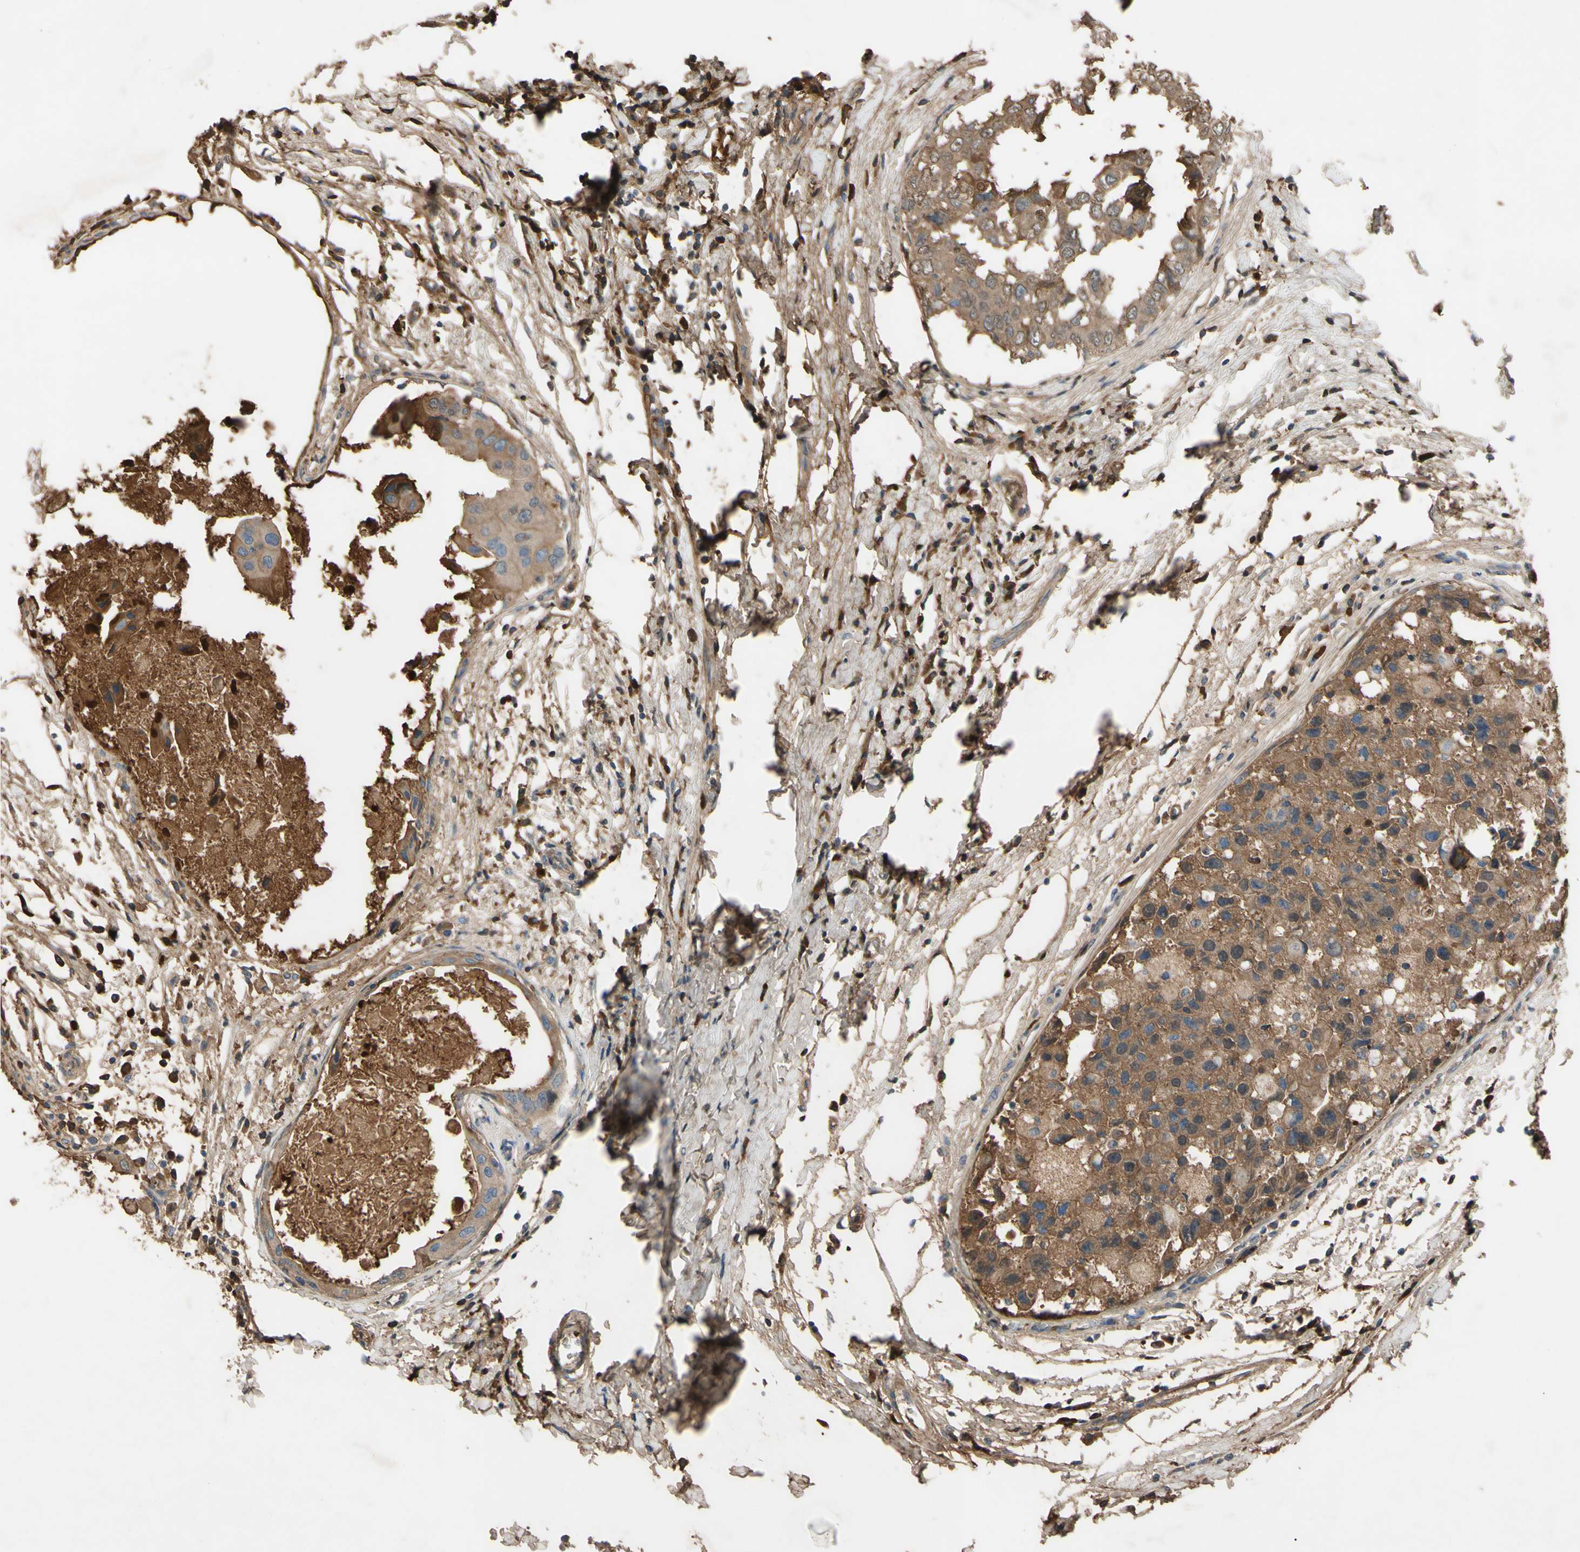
{"staining": {"intensity": "moderate", "quantity": ">75%", "location": "cytoplasmic/membranous,nuclear"}, "tissue": "breast cancer", "cell_type": "Tumor cells", "image_type": "cancer", "snomed": [{"axis": "morphology", "description": "Duct carcinoma"}, {"axis": "topography", "description": "Breast"}], "caption": "Immunohistochemical staining of human infiltrating ductal carcinoma (breast) demonstrates medium levels of moderate cytoplasmic/membranous and nuclear protein staining in approximately >75% of tumor cells.", "gene": "TIMP2", "patient": {"sex": "female", "age": 27}}